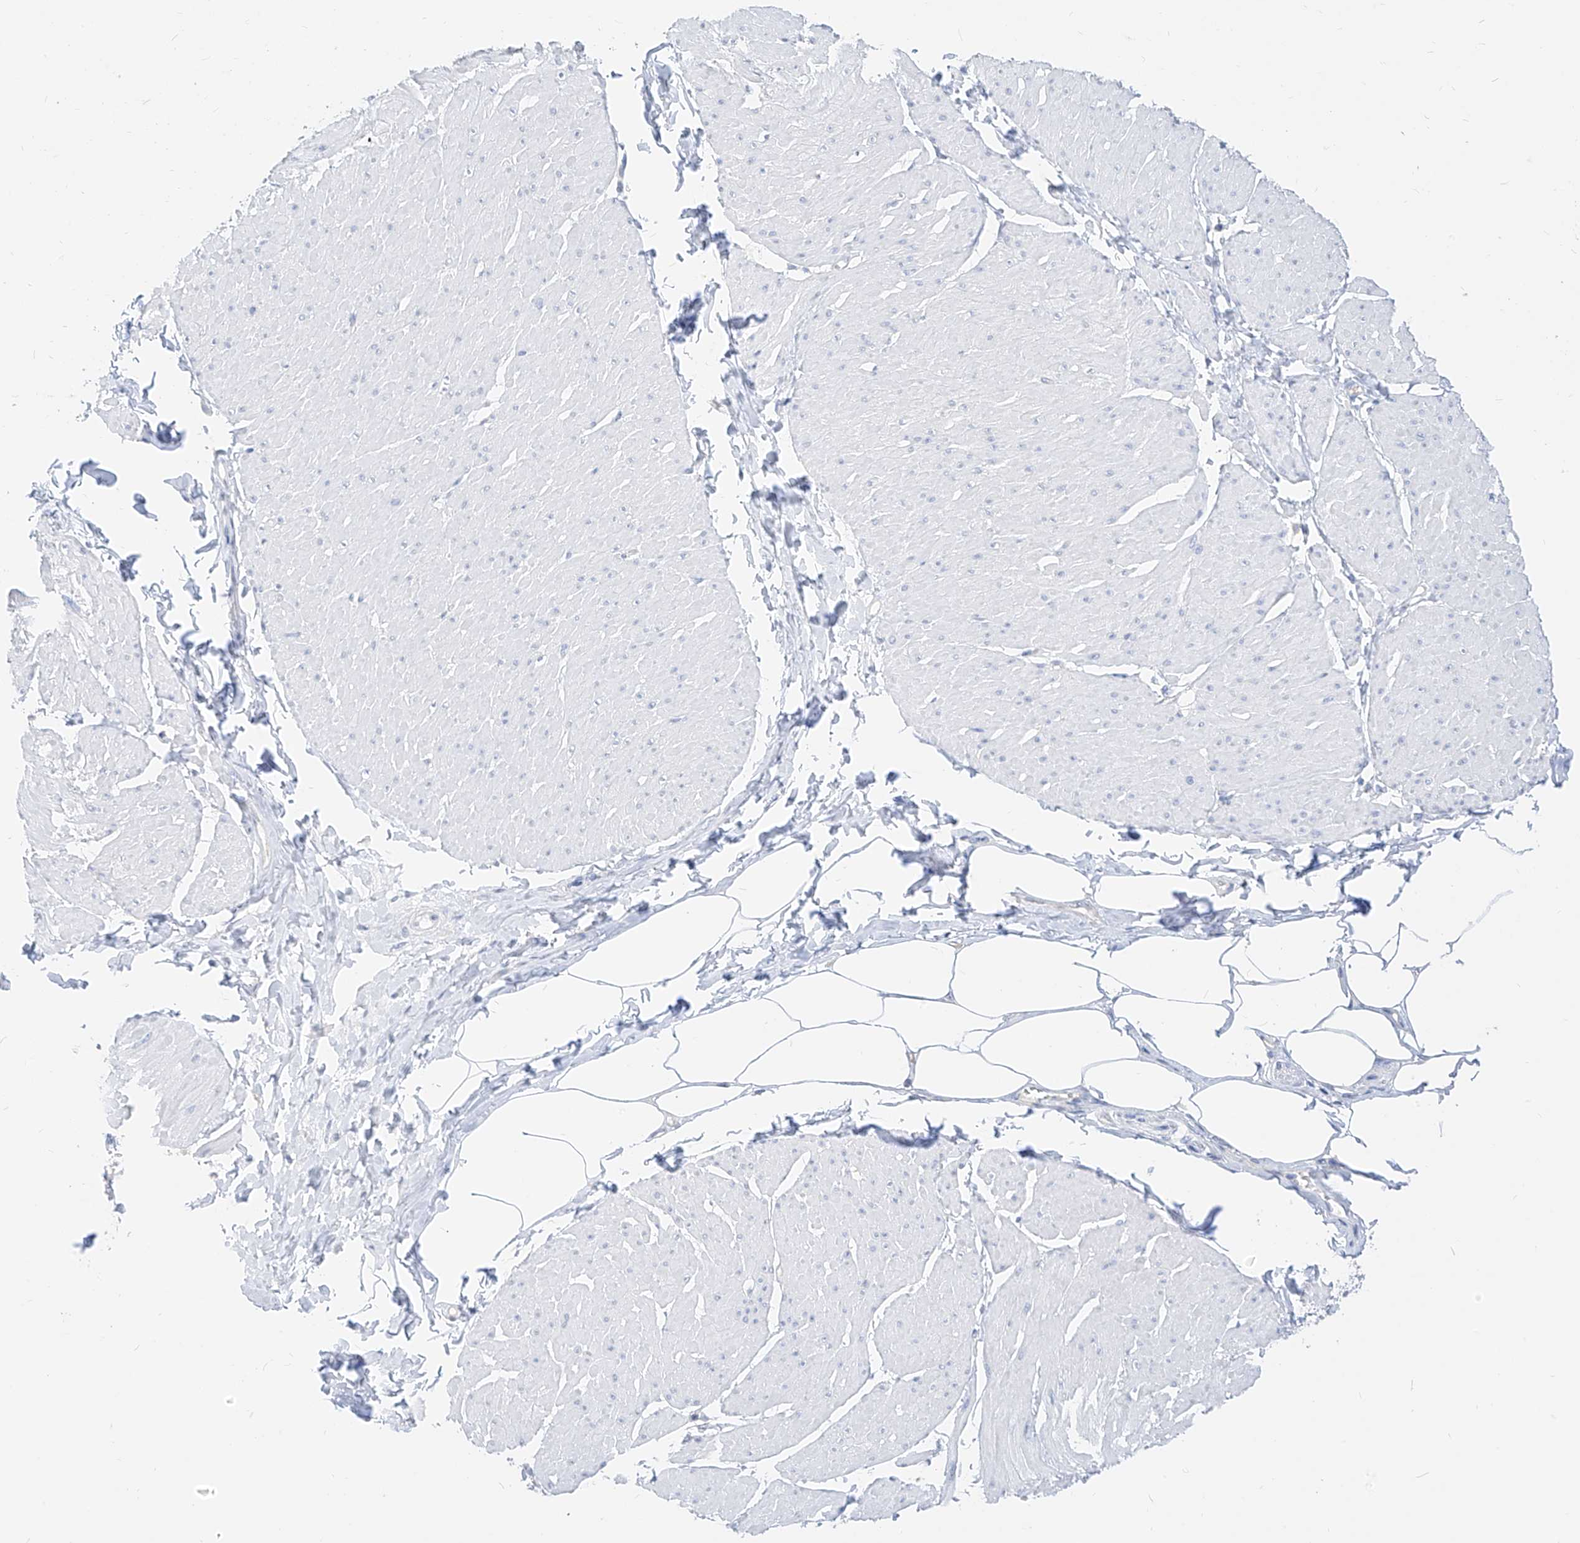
{"staining": {"intensity": "negative", "quantity": "none", "location": "none"}, "tissue": "smooth muscle", "cell_type": "Smooth muscle cells", "image_type": "normal", "snomed": [{"axis": "morphology", "description": "Urothelial carcinoma, High grade"}, {"axis": "topography", "description": "Urinary bladder"}], "caption": "Smooth muscle cells are negative for brown protein staining in benign smooth muscle. The staining was performed using DAB (3,3'-diaminobenzidine) to visualize the protein expression in brown, while the nuclei were stained in blue with hematoxylin (Magnification: 20x).", "gene": "ZZEF1", "patient": {"sex": "male", "age": 46}}